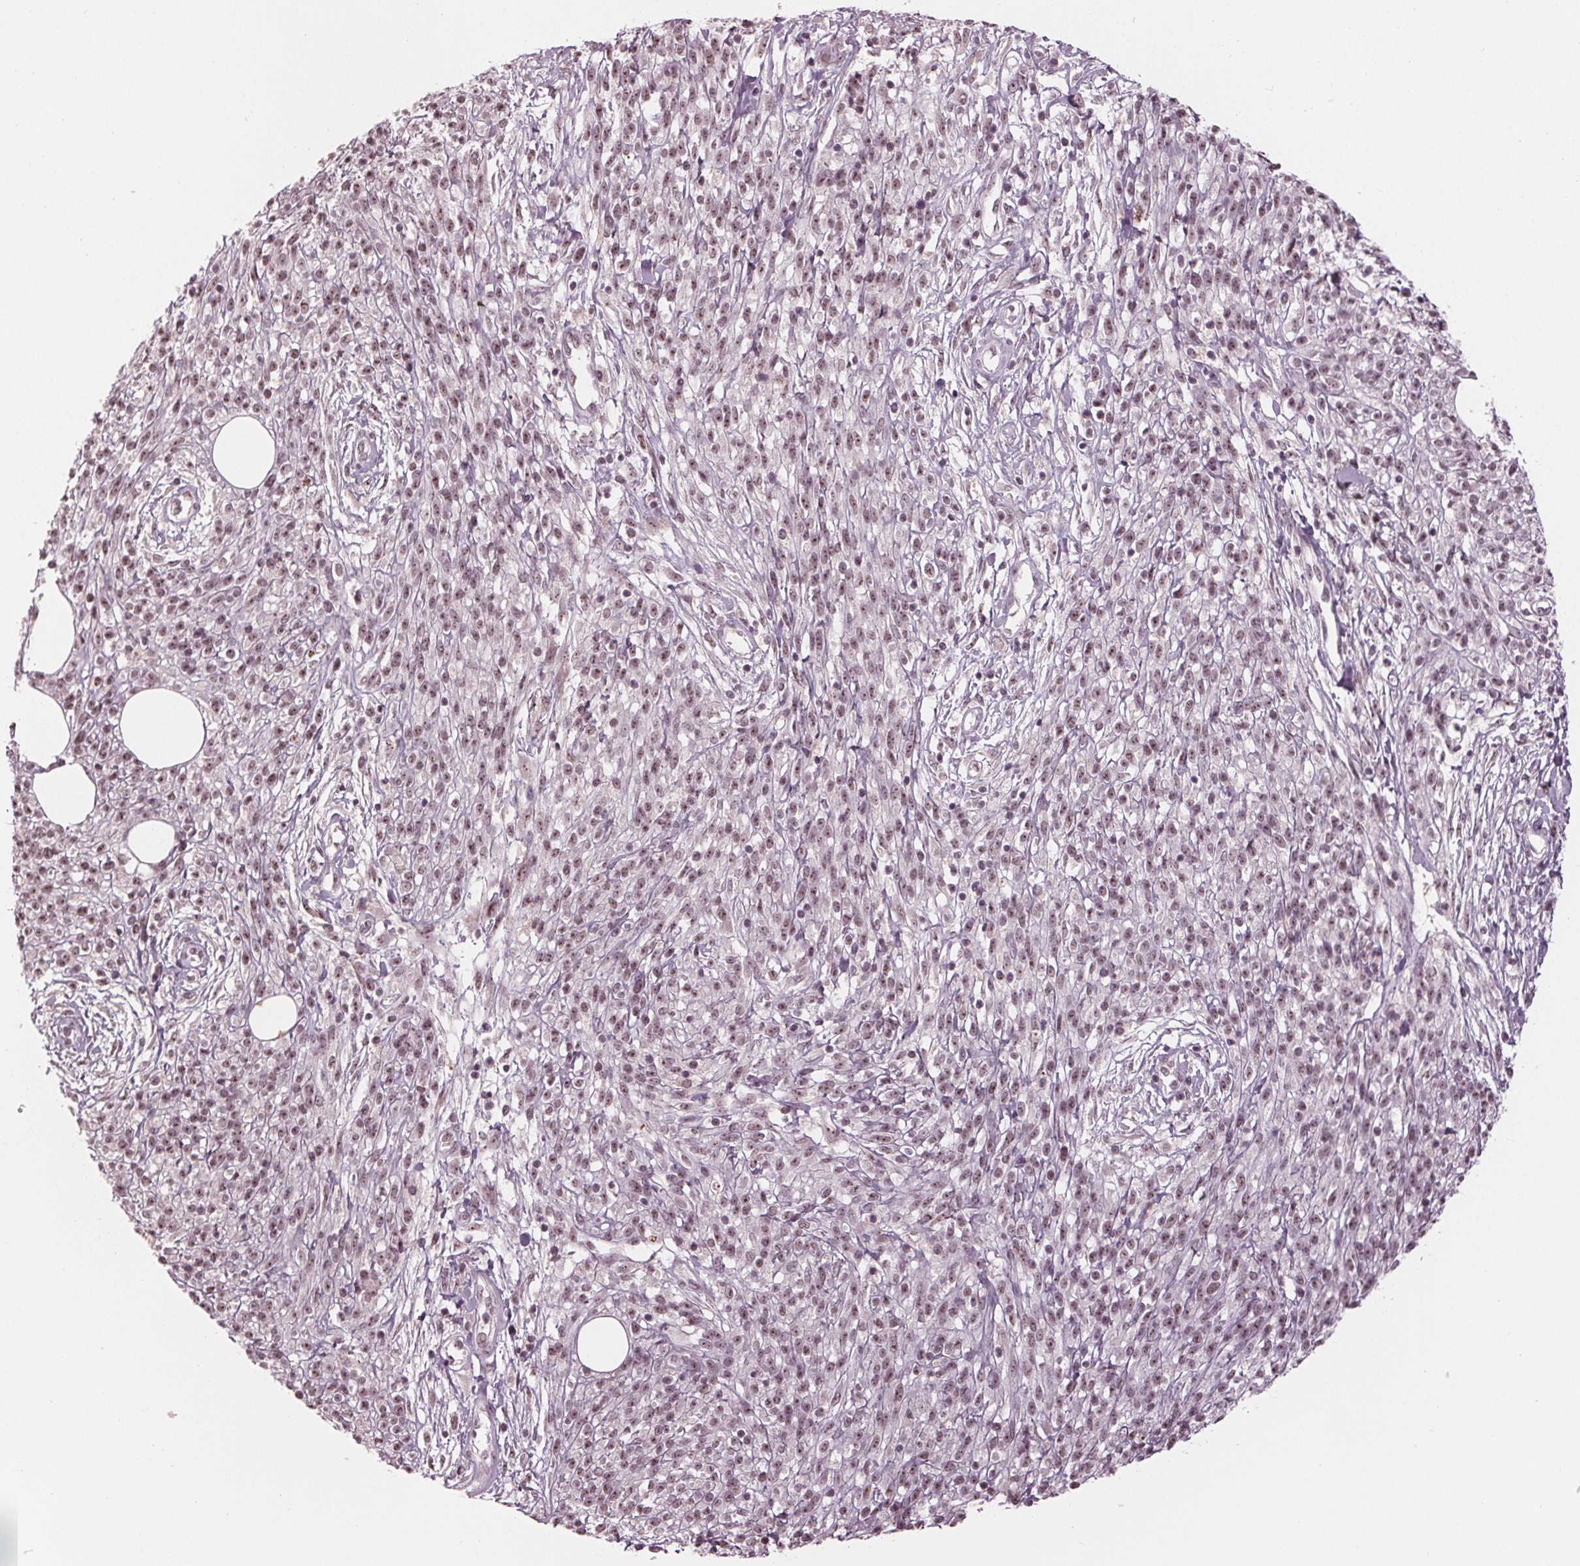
{"staining": {"intensity": "weak", "quantity": ">75%", "location": "nuclear"}, "tissue": "melanoma", "cell_type": "Tumor cells", "image_type": "cancer", "snomed": [{"axis": "morphology", "description": "Malignant melanoma, NOS"}, {"axis": "topography", "description": "Skin"}, {"axis": "topography", "description": "Skin of trunk"}], "caption": "Malignant melanoma tissue exhibits weak nuclear positivity in about >75% of tumor cells, visualized by immunohistochemistry.", "gene": "SLX4", "patient": {"sex": "male", "age": 74}}